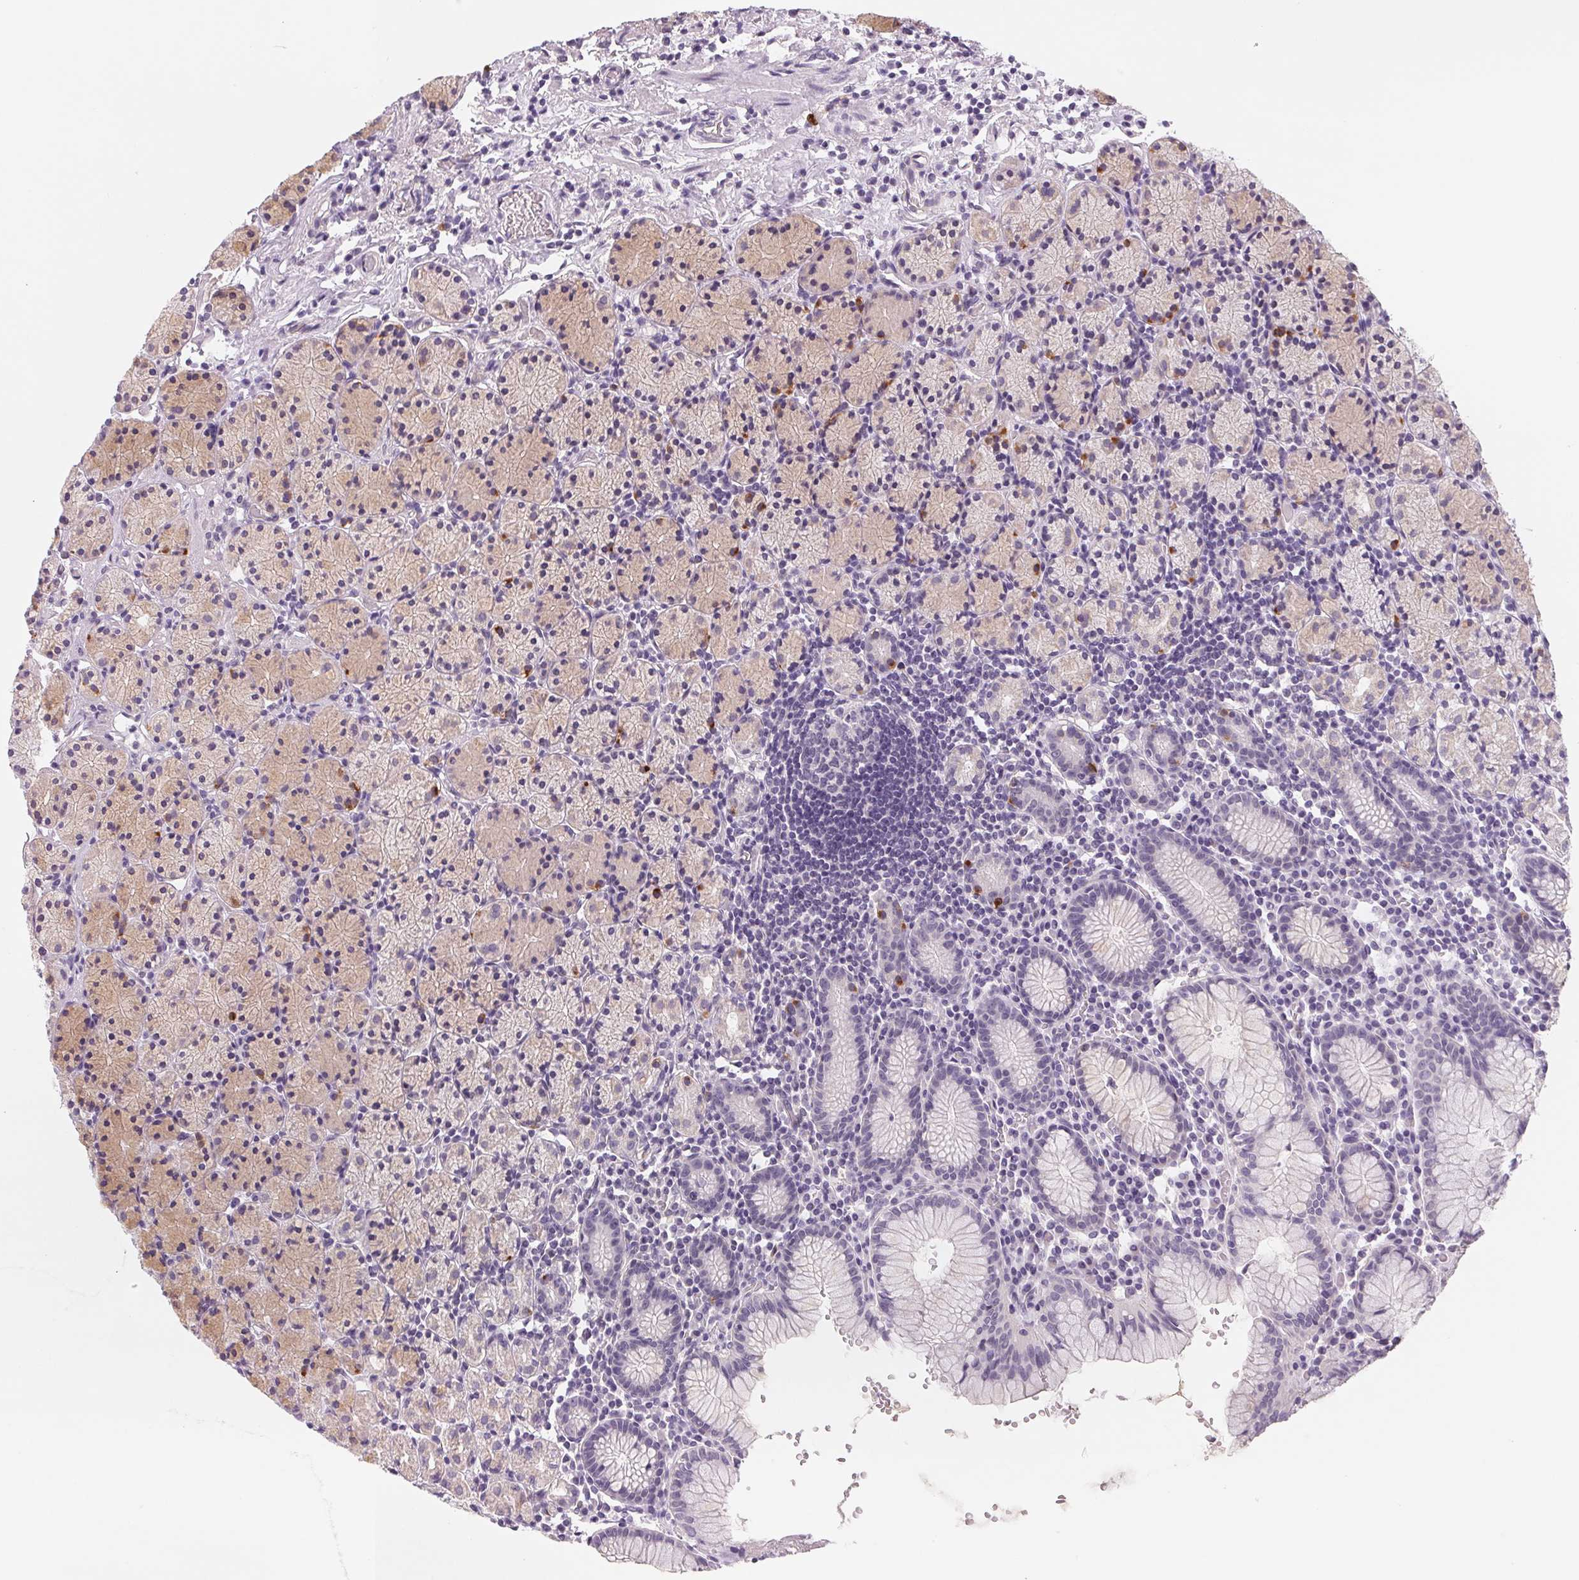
{"staining": {"intensity": "weak", "quantity": "<25%", "location": "cytoplasmic/membranous"}, "tissue": "stomach", "cell_type": "Glandular cells", "image_type": "normal", "snomed": [{"axis": "morphology", "description": "Normal tissue, NOS"}, {"axis": "topography", "description": "Stomach, upper"}, {"axis": "topography", "description": "Stomach"}], "caption": "Protein analysis of normal stomach shows no significant positivity in glandular cells.", "gene": "CFC1B", "patient": {"sex": "male", "age": 62}}